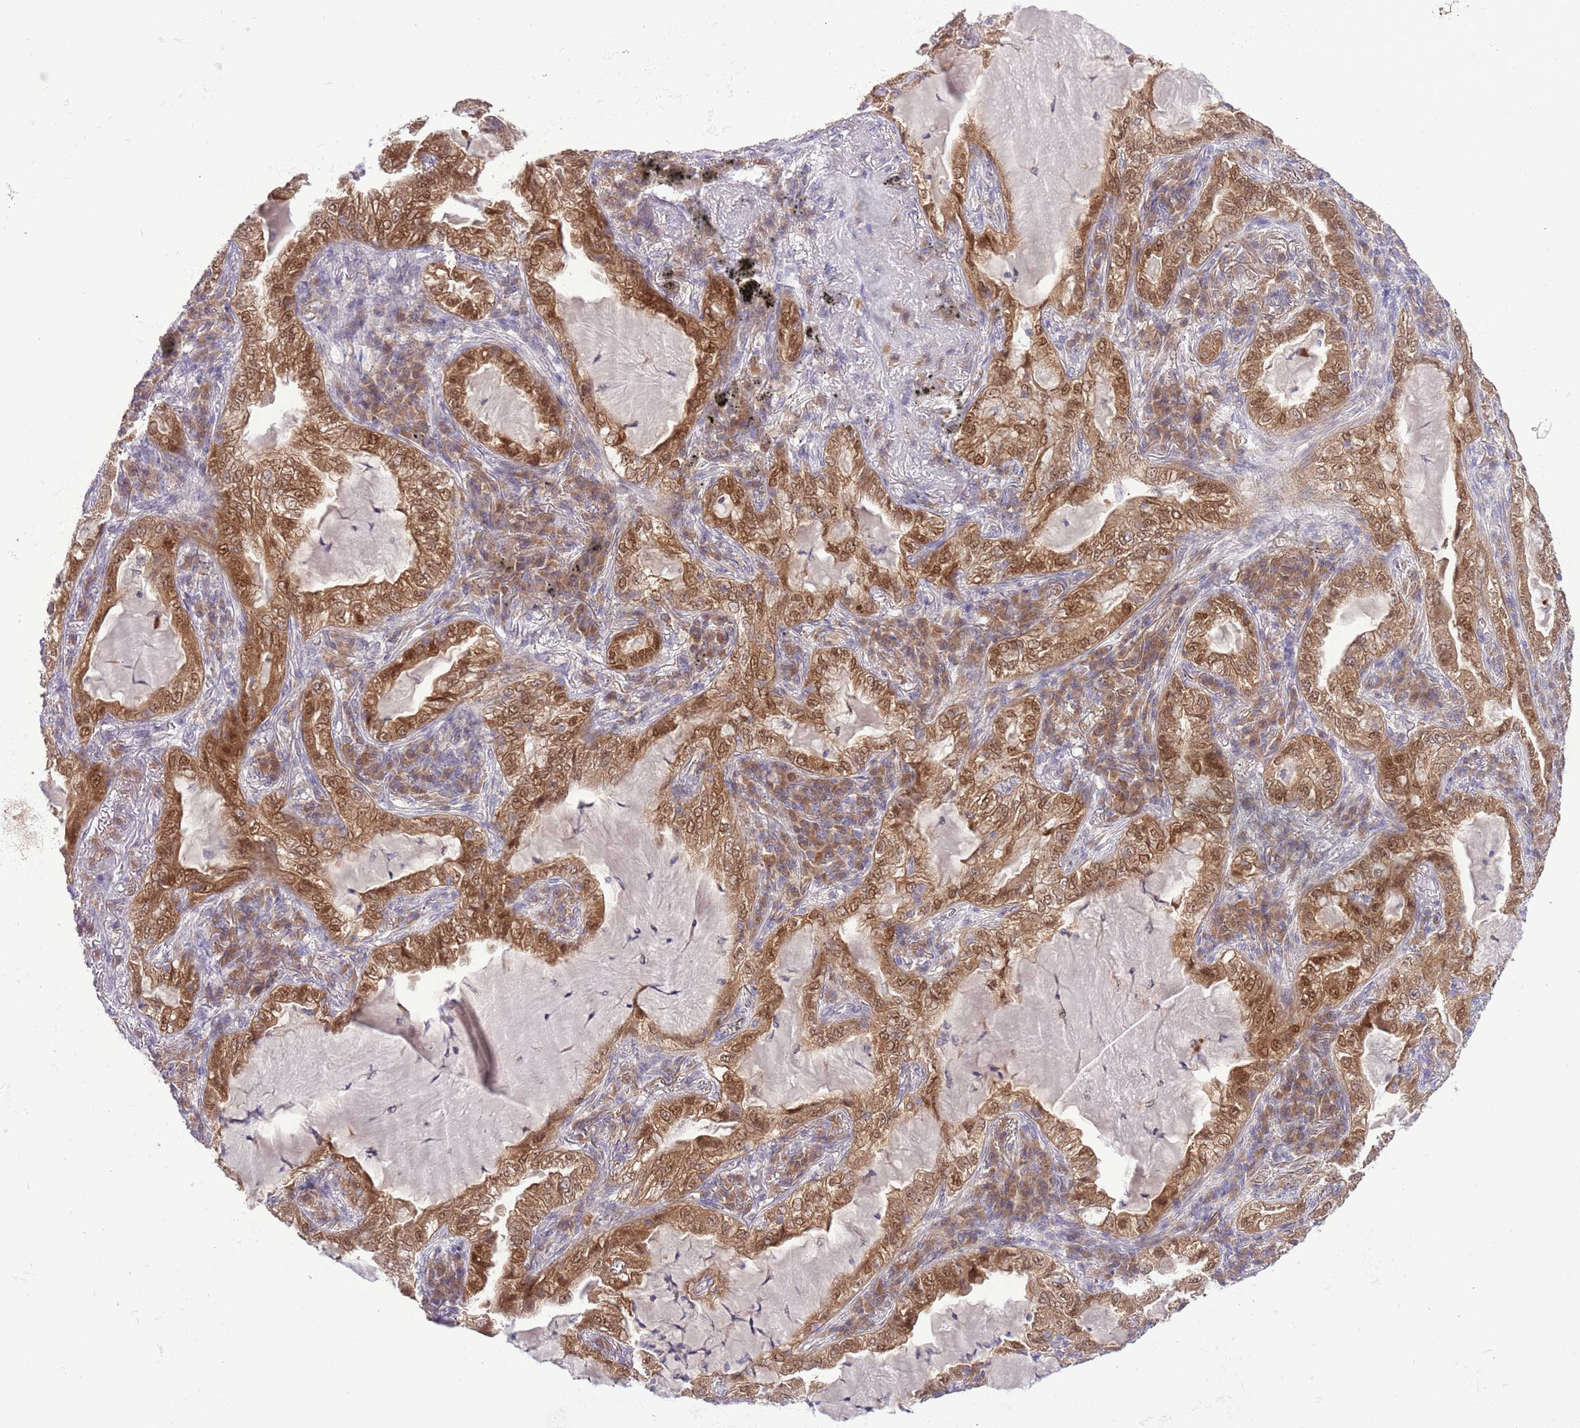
{"staining": {"intensity": "strong", "quantity": ">75%", "location": "cytoplasmic/membranous,nuclear"}, "tissue": "lung cancer", "cell_type": "Tumor cells", "image_type": "cancer", "snomed": [{"axis": "morphology", "description": "Adenocarcinoma, NOS"}, {"axis": "topography", "description": "Lung"}], "caption": "Immunohistochemistry (IHC) micrograph of lung cancer (adenocarcinoma) stained for a protein (brown), which demonstrates high levels of strong cytoplasmic/membranous and nuclear staining in approximately >75% of tumor cells.", "gene": "GALK2", "patient": {"sex": "female", "age": 73}}